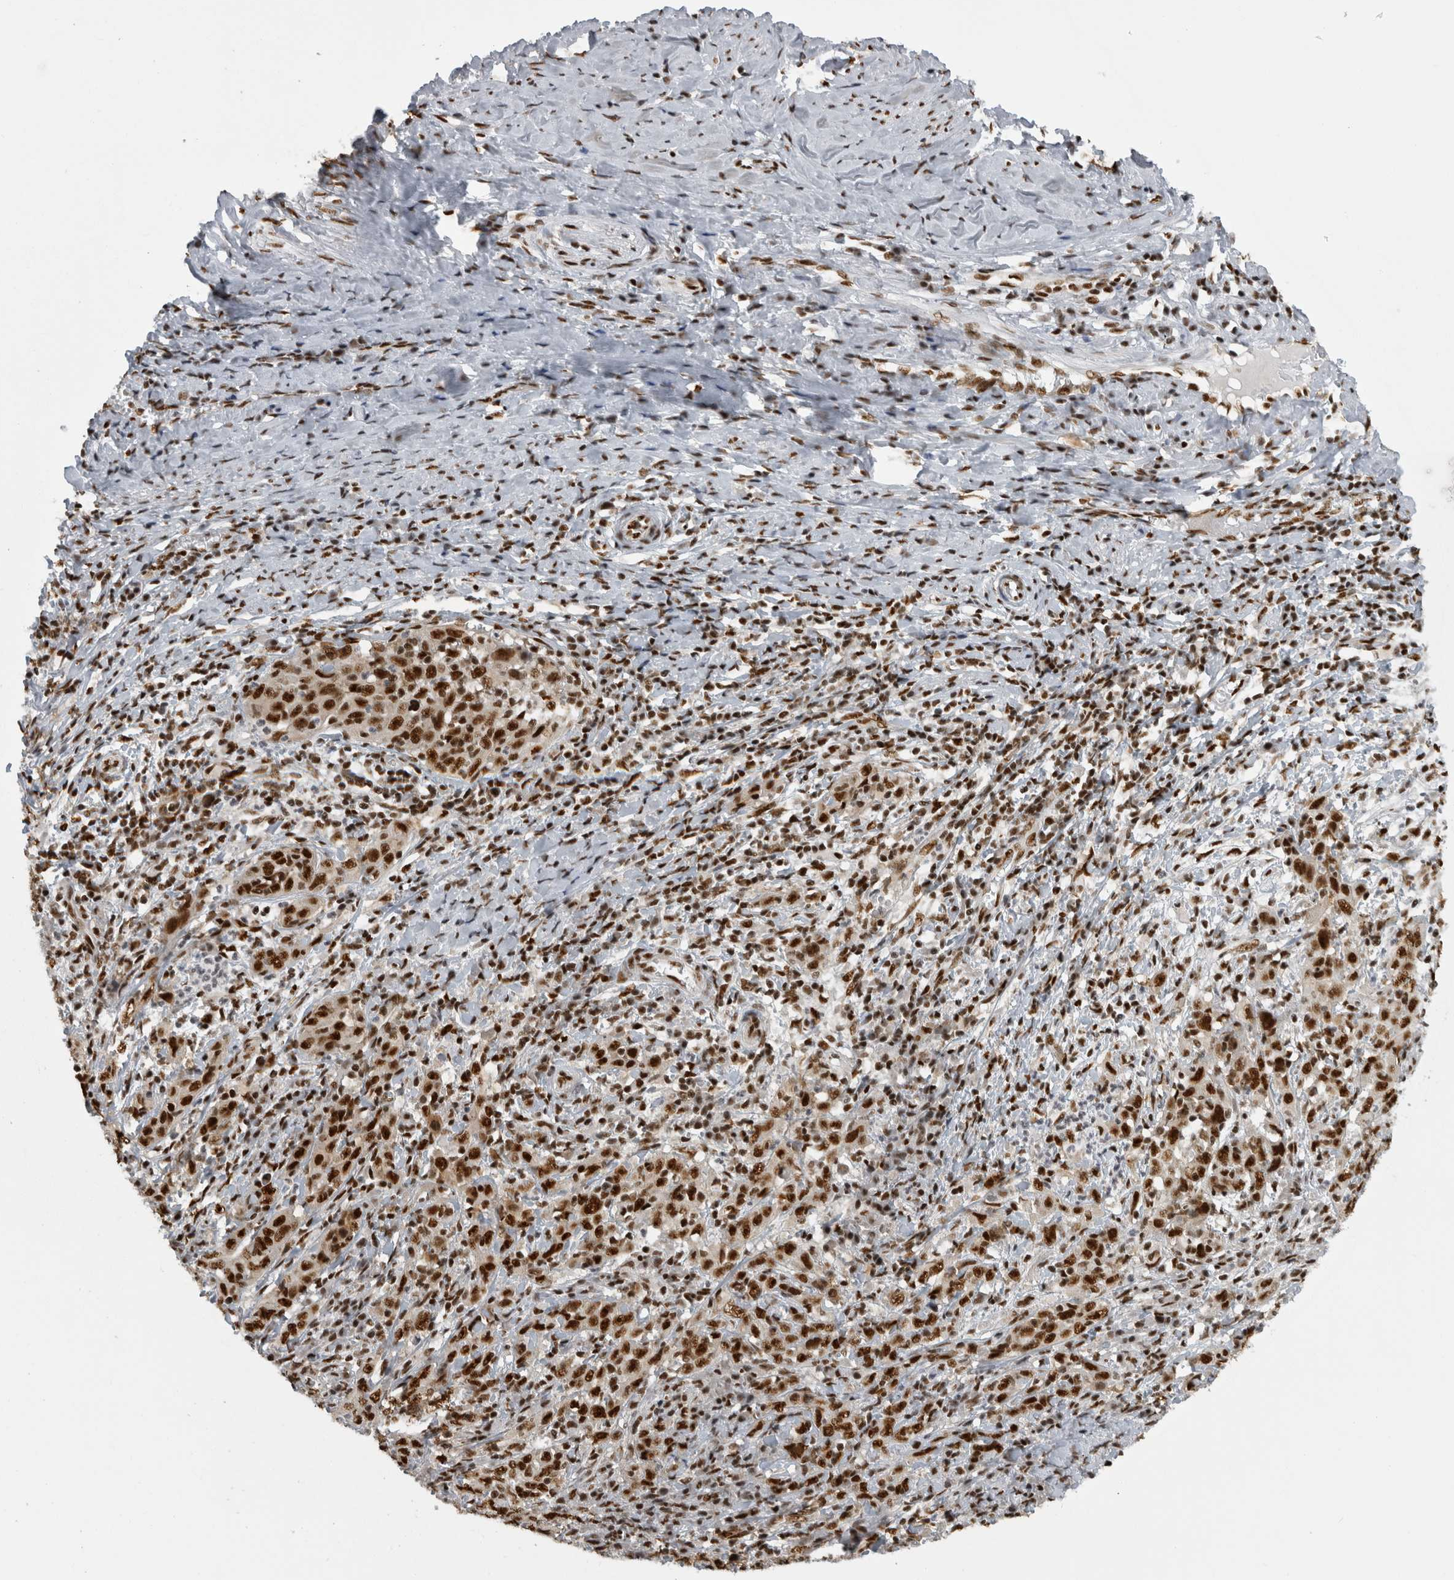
{"staining": {"intensity": "strong", "quantity": ">75%", "location": "nuclear"}, "tissue": "cervical cancer", "cell_type": "Tumor cells", "image_type": "cancer", "snomed": [{"axis": "morphology", "description": "Squamous cell carcinoma, NOS"}, {"axis": "topography", "description": "Cervix"}], "caption": "Protein staining by IHC shows strong nuclear positivity in about >75% of tumor cells in cervical squamous cell carcinoma. (DAB IHC with brightfield microscopy, high magnification).", "gene": "ZSCAN2", "patient": {"sex": "female", "age": 46}}